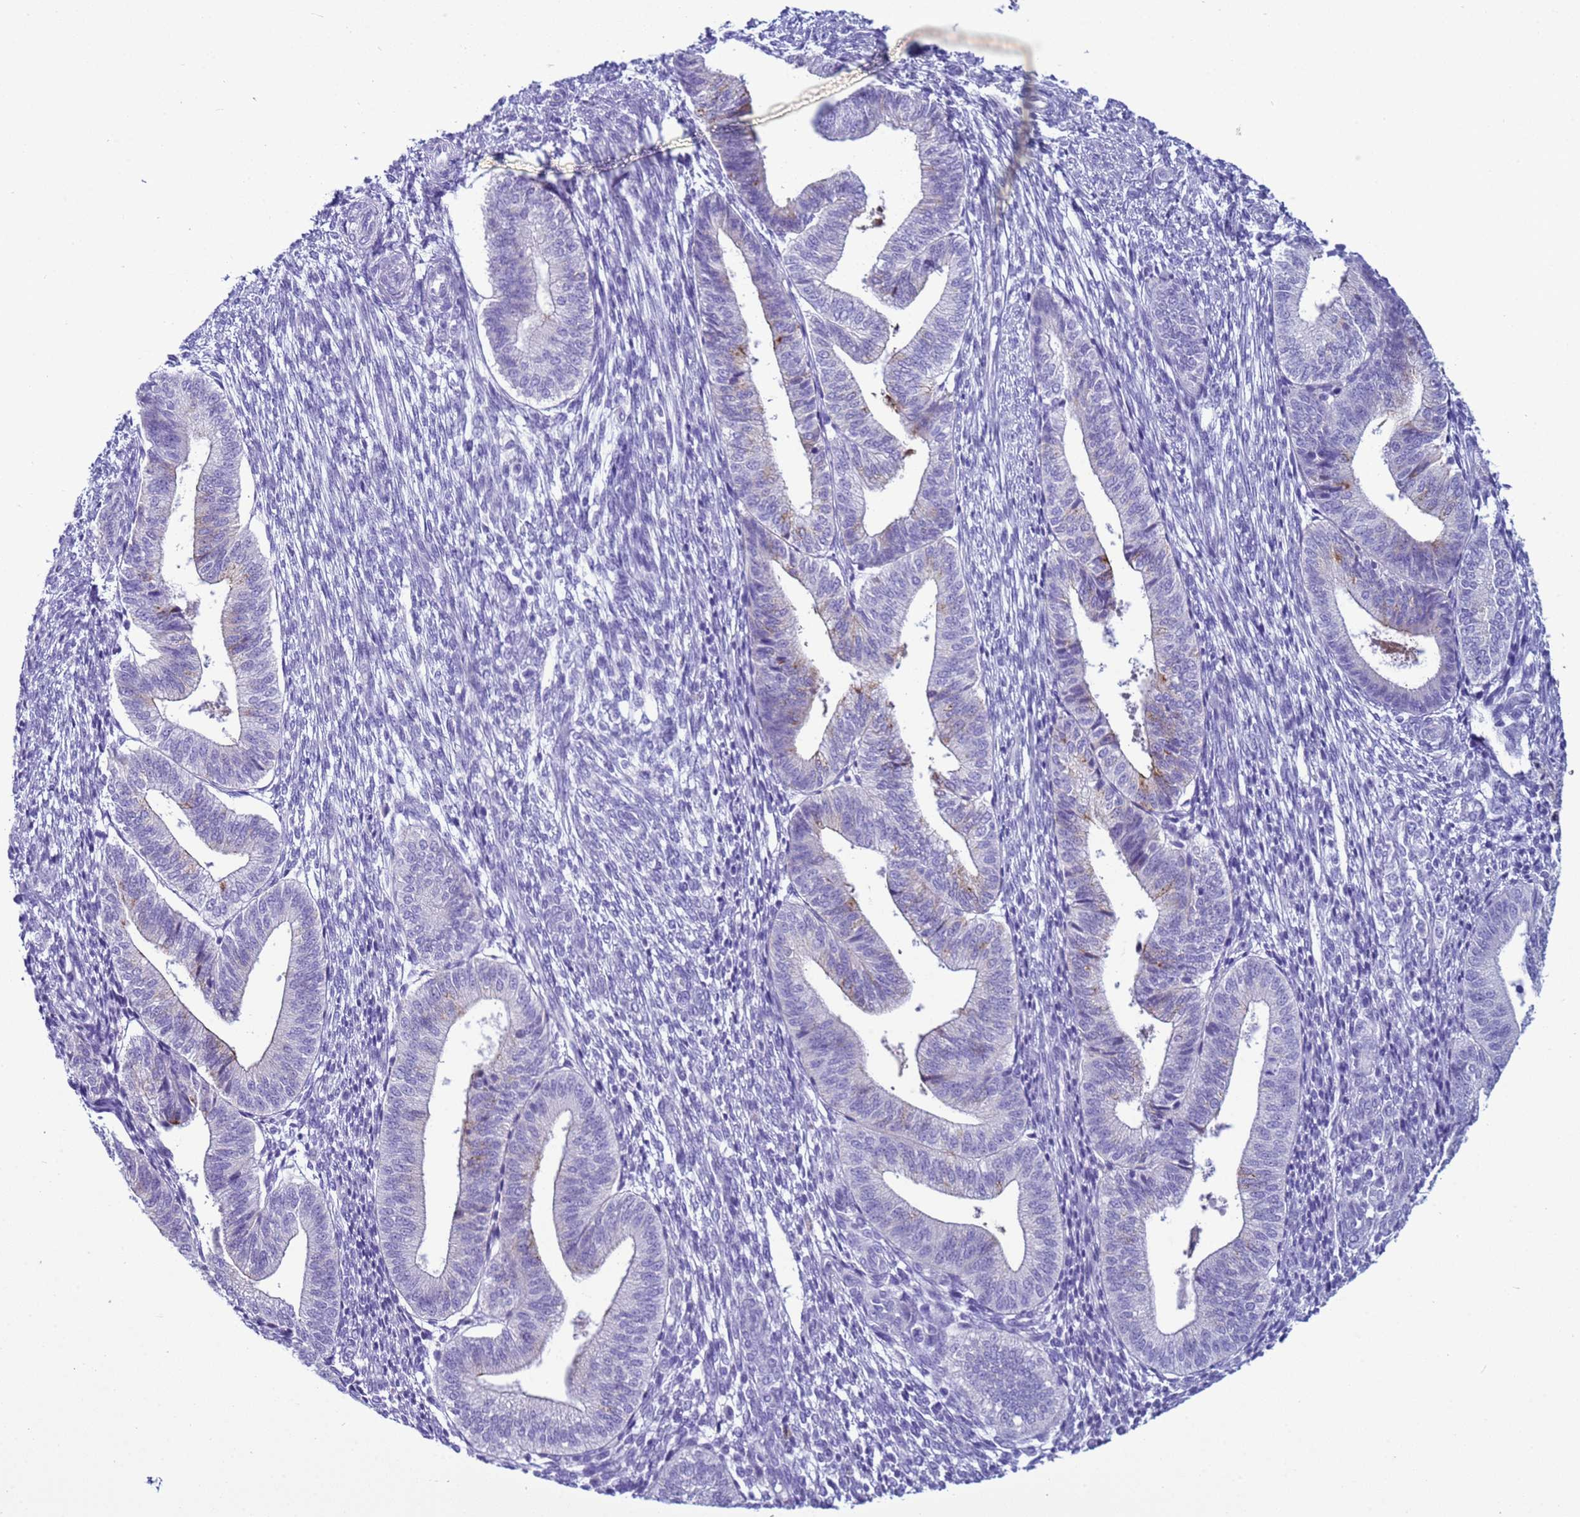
{"staining": {"intensity": "negative", "quantity": "none", "location": "none"}, "tissue": "endometrium", "cell_type": "Cells in endometrial stroma", "image_type": "normal", "snomed": [{"axis": "morphology", "description": "Normal tissue, NOS"}, {"axis": "topography", "description": "Endometrium"}], "caption": "Cells in endometrial stroma are negative for brown protein staining in normal endometrium. (DAB immunohistochemistry (IHC) with hematoxylin counter stain).", "gene": "CST1", "patient": {"sex": "female", "age": 34}}